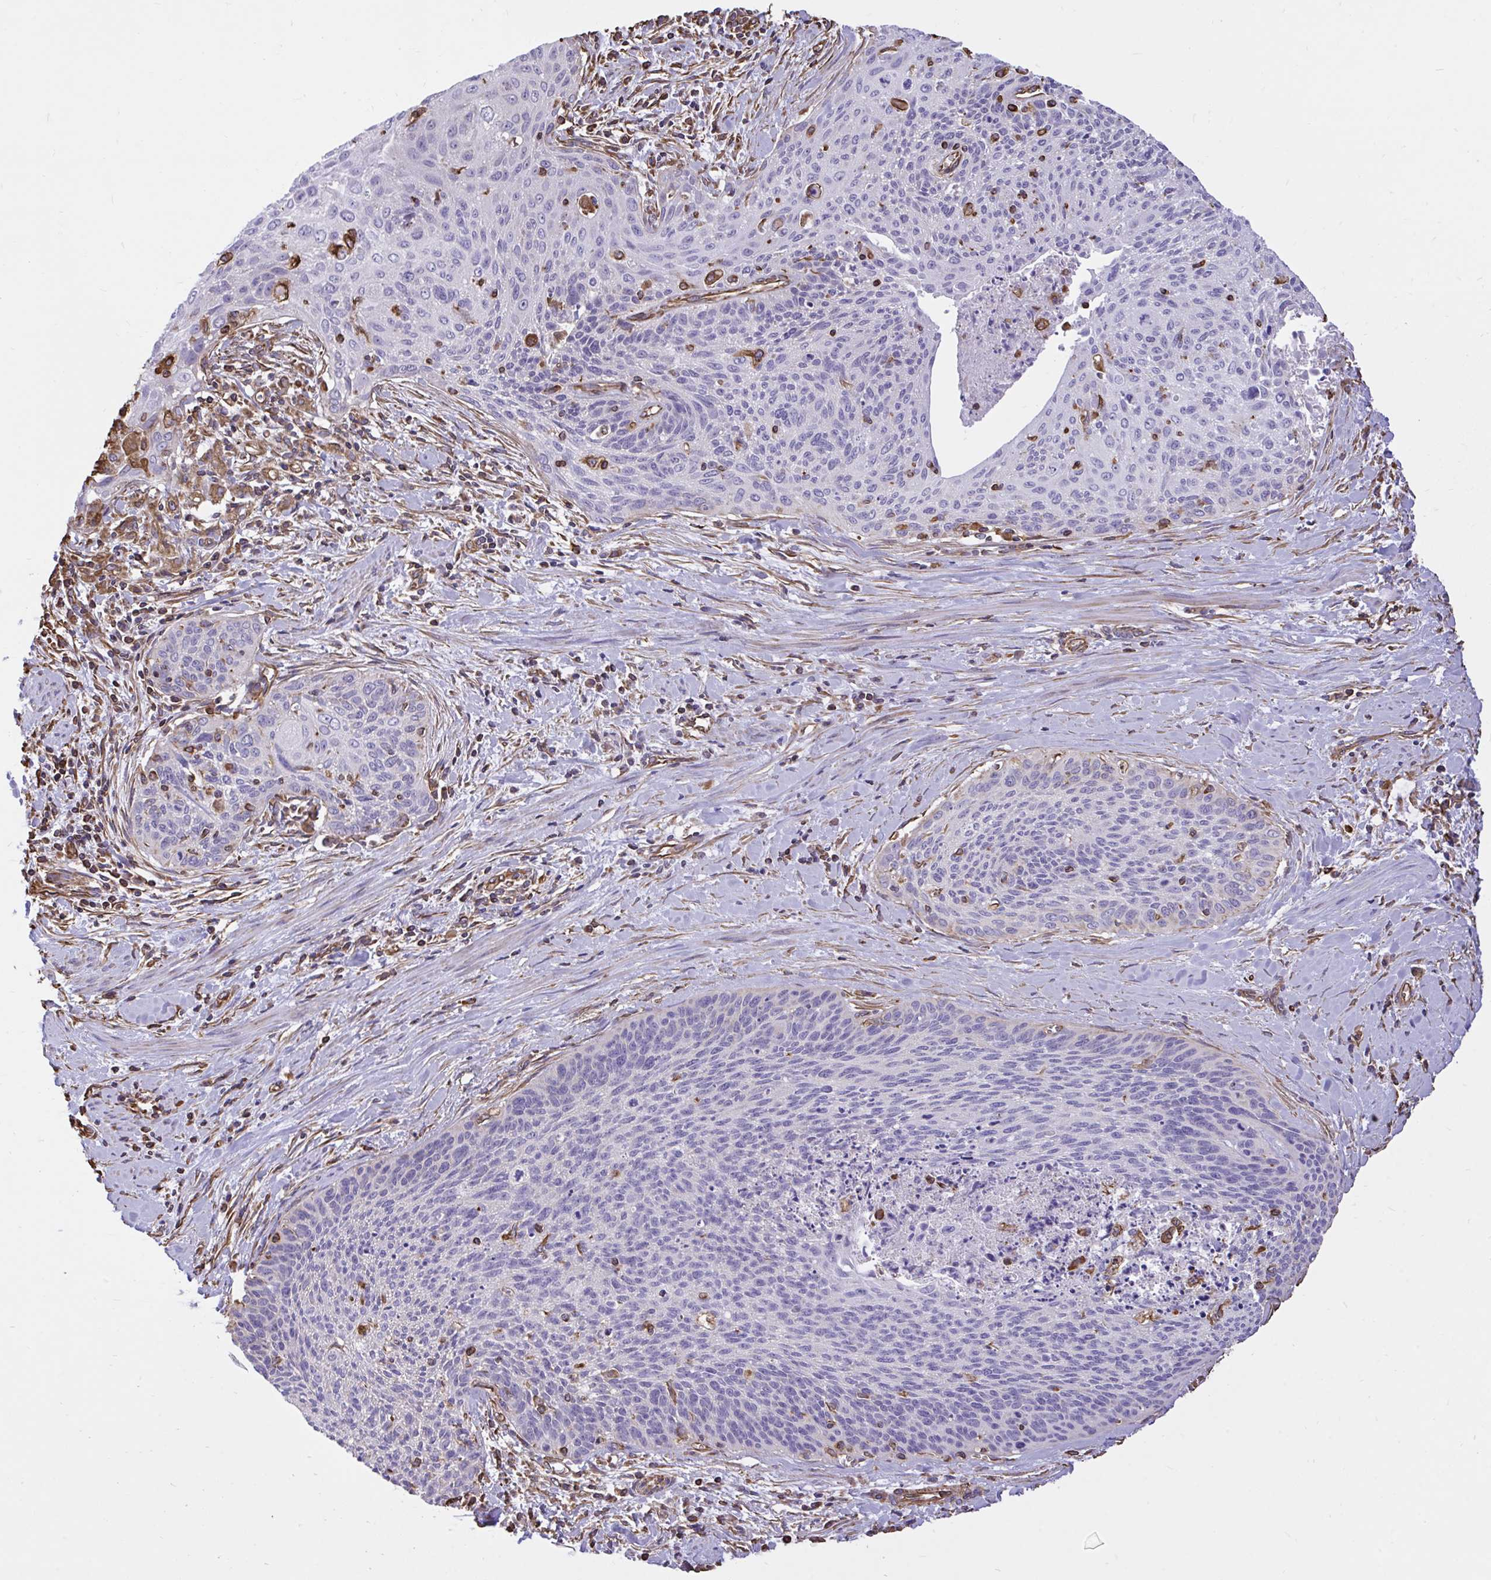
{"staining": {"intensity": "negative", "quantity": "none", "location": "none"}, "tissue": "cervical cancer", "cell_type": "Tumor cells", "image_type": "cancer", "snomed": [{"axis": "morphology", "description": "Squamous cell carcinoma, NOS"}, {"axis": "topography", "description": "Cervix"}], "caption": "DAB (3,3'-diaminobenzidine) immunohistochemical staining of cervical squamous cell carcinoma reveals no significant expression in tumor cells.", "gene": "RNF103", "patient": {"sex": "female", "age": 55}}